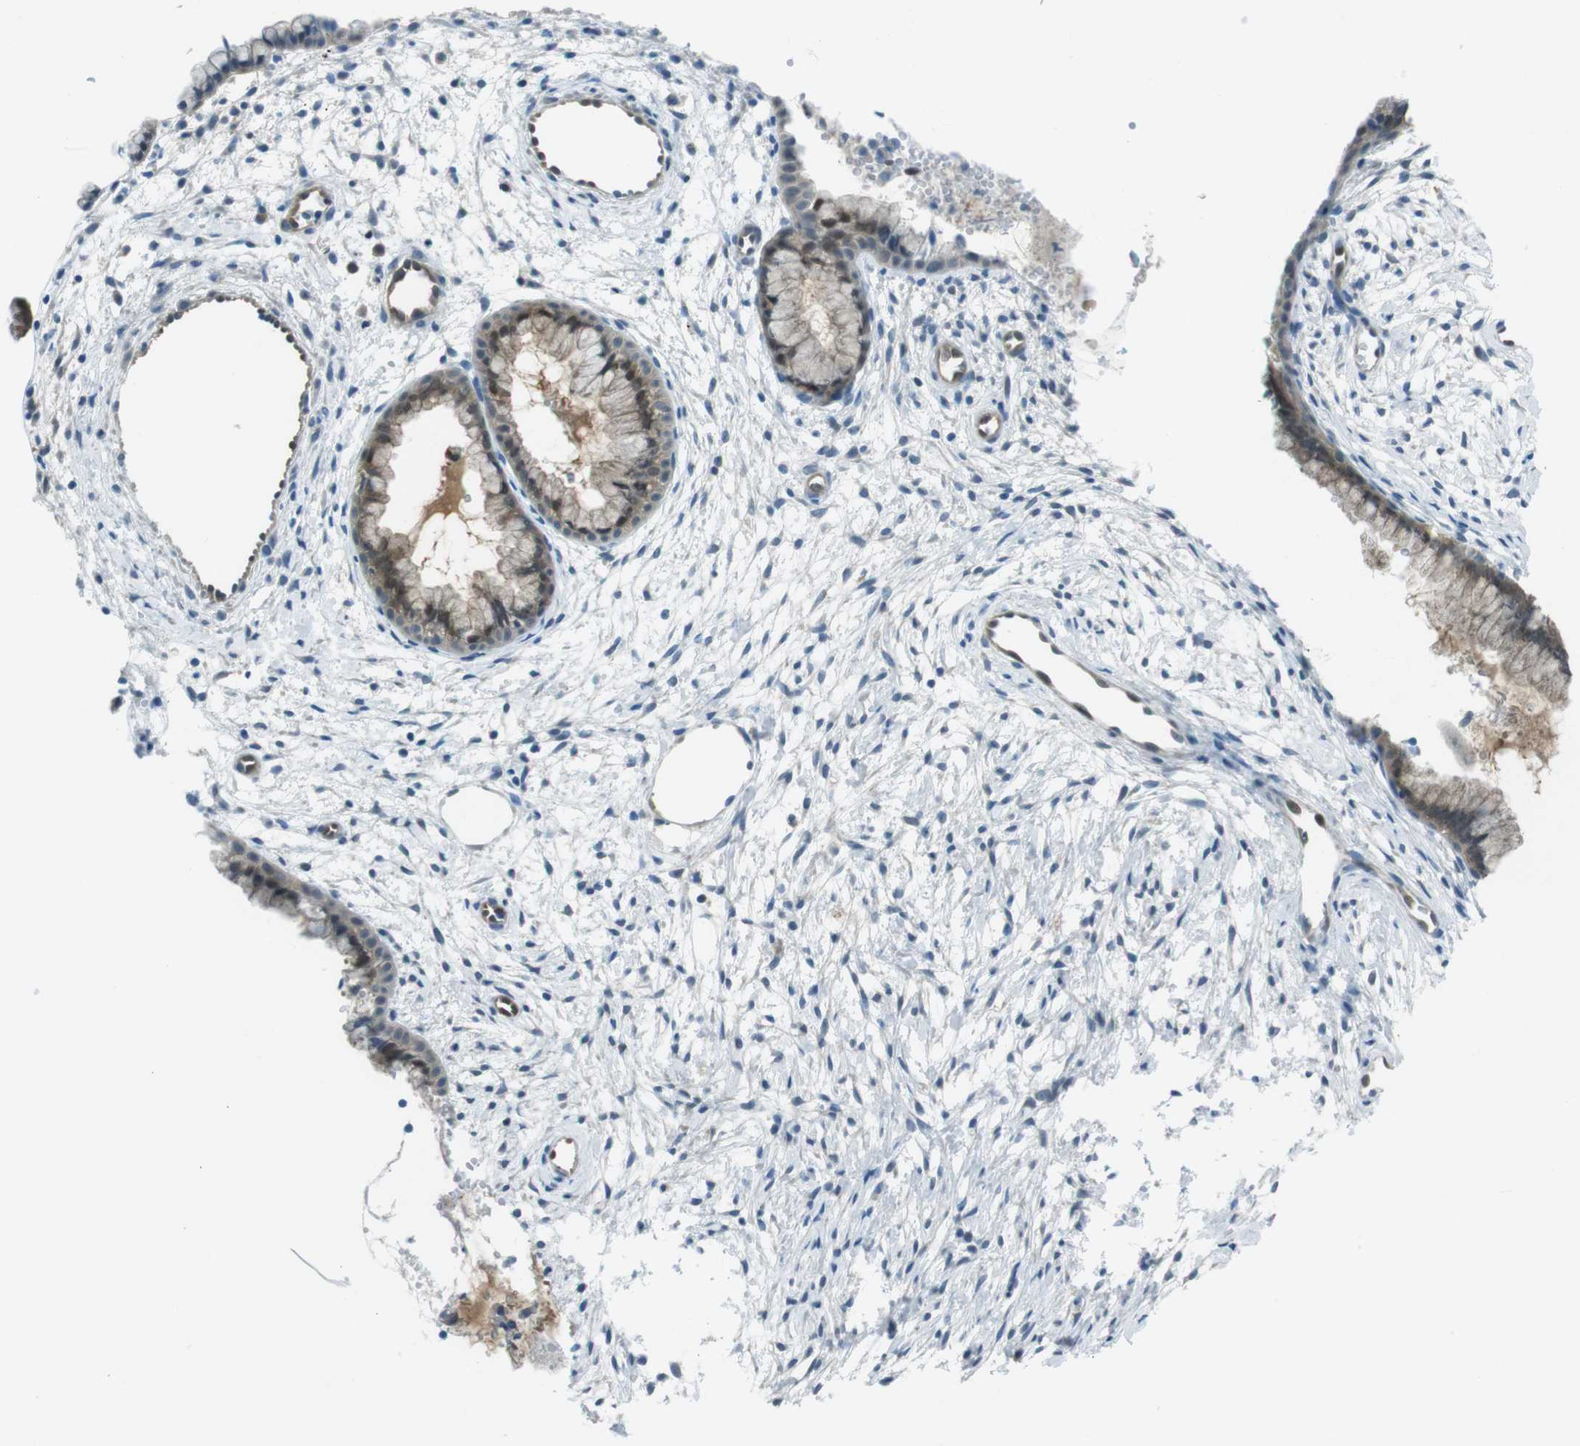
{"staining": {"intensity": "weak", "quantity": ">75%", "location": "cytoplasmic/membranous,nuclear"}, "tissue": "cervix", "cell_type": "Glandular cells", "image_type": "normal", "snomed": [{"axis": "morphology", "description": "Normal tissue, NOS"}, {"axis": "topography", "description": "Cervix"}], "caption": "IHC (DAB (3,3'-diaminobenzidine)) staining of normal cervix displays weak cytoplasmic/membranous,nuclear protein staining in about >75% of glandular cells.", "gene": "MFAP3", "patient": {"sex": "female", "age": 39}}